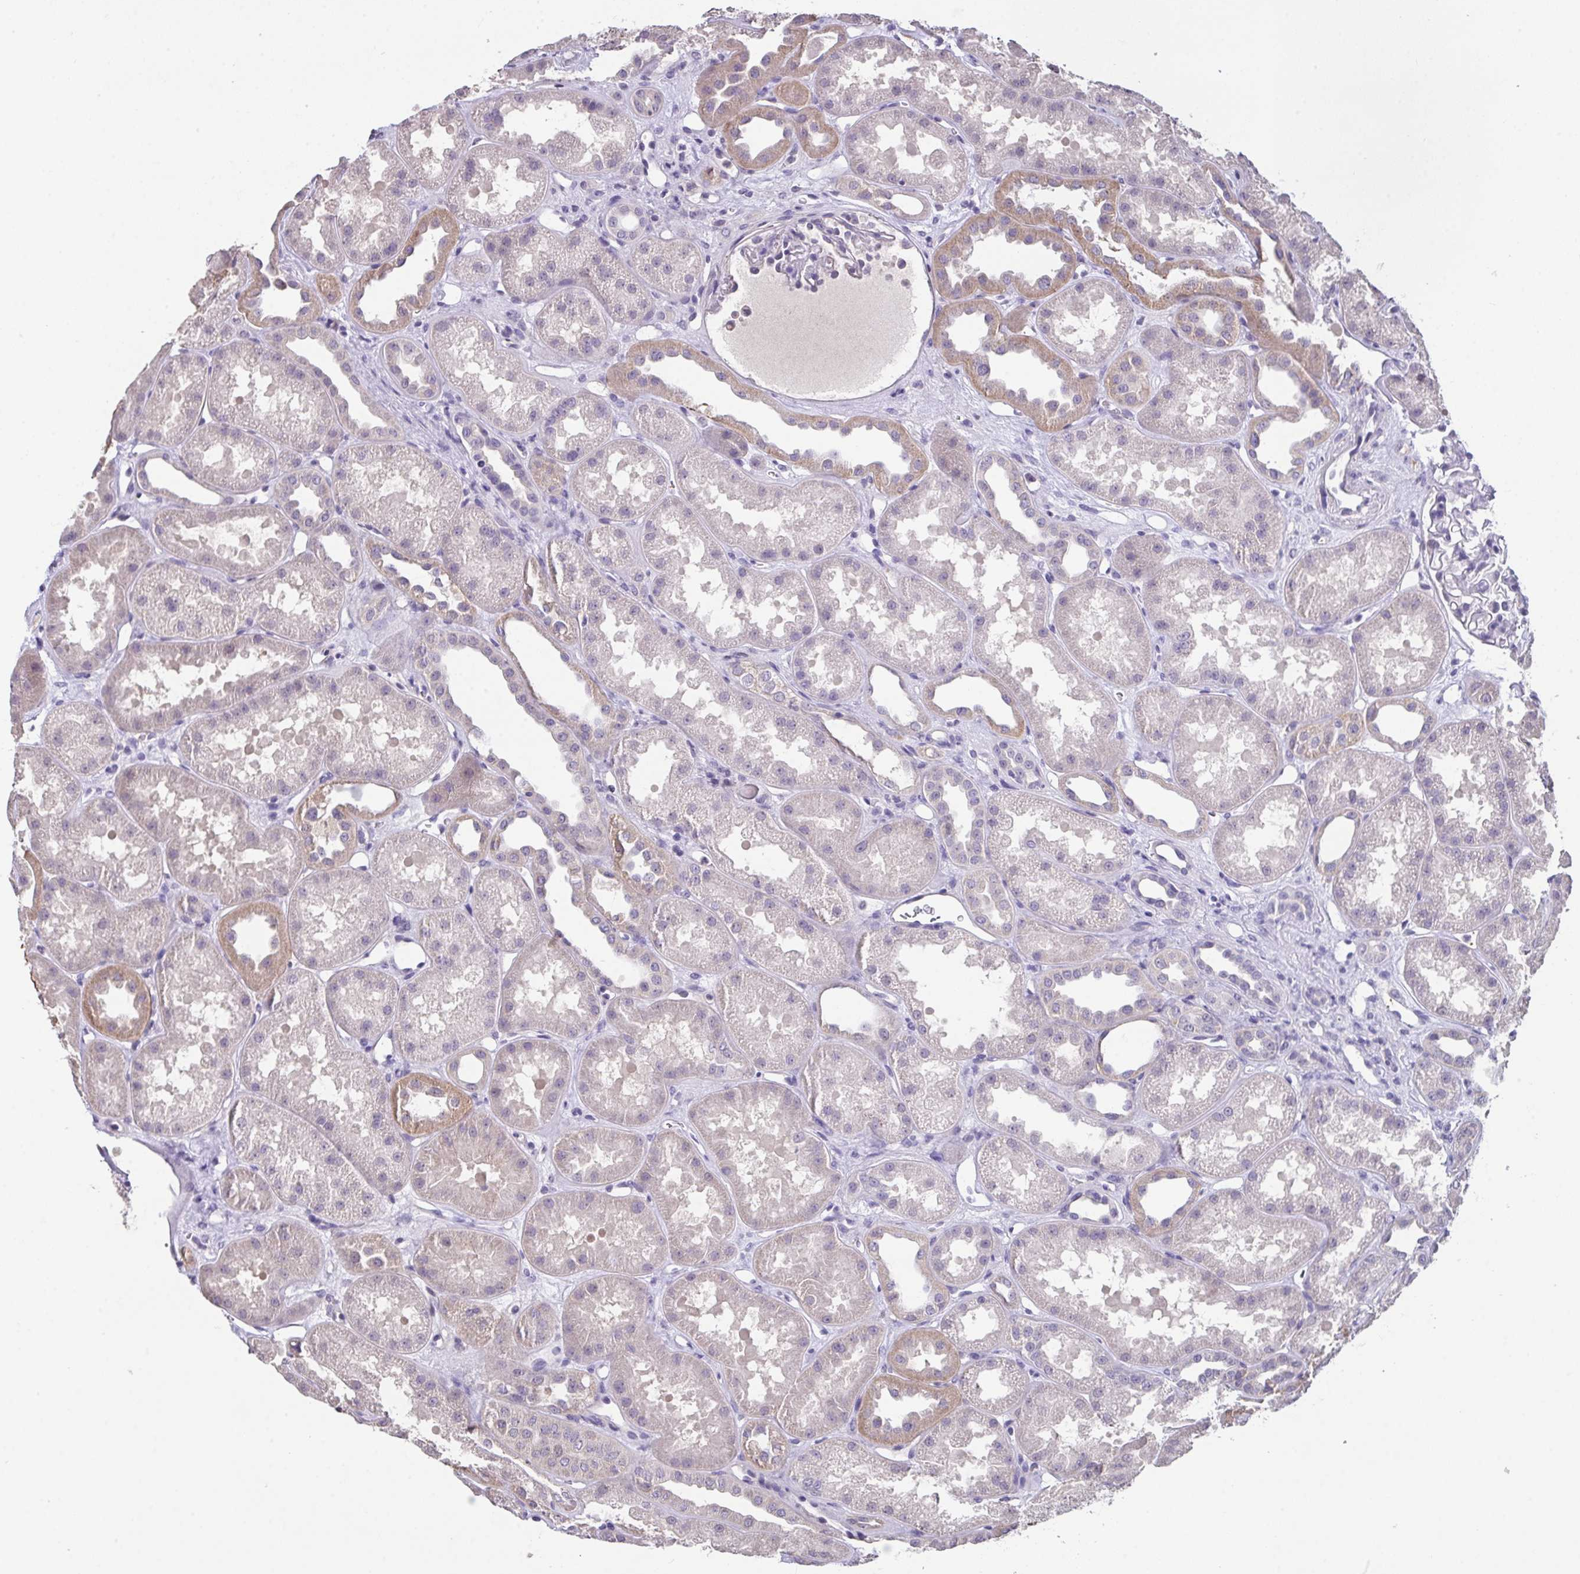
{"staining": {"intensity": "negative", "quantity": "none", "location": "none"}, "tissue": "kidney", "cell_type": "Cells in glomeruli", "image_type": "normal", "snomed": [{"axis": "morphology", "description": "Normal tissue, NOS"}, {"axis": "topography", "description": "Kidney"}], "caption": "Immunohistochemistry micrograph of unremarkable kidney stained for a protein (brown), which reveals no expression in cells in glomeruli.", "gene": "GLTPD2", "patient": {"sex": "male", "age": 61}}